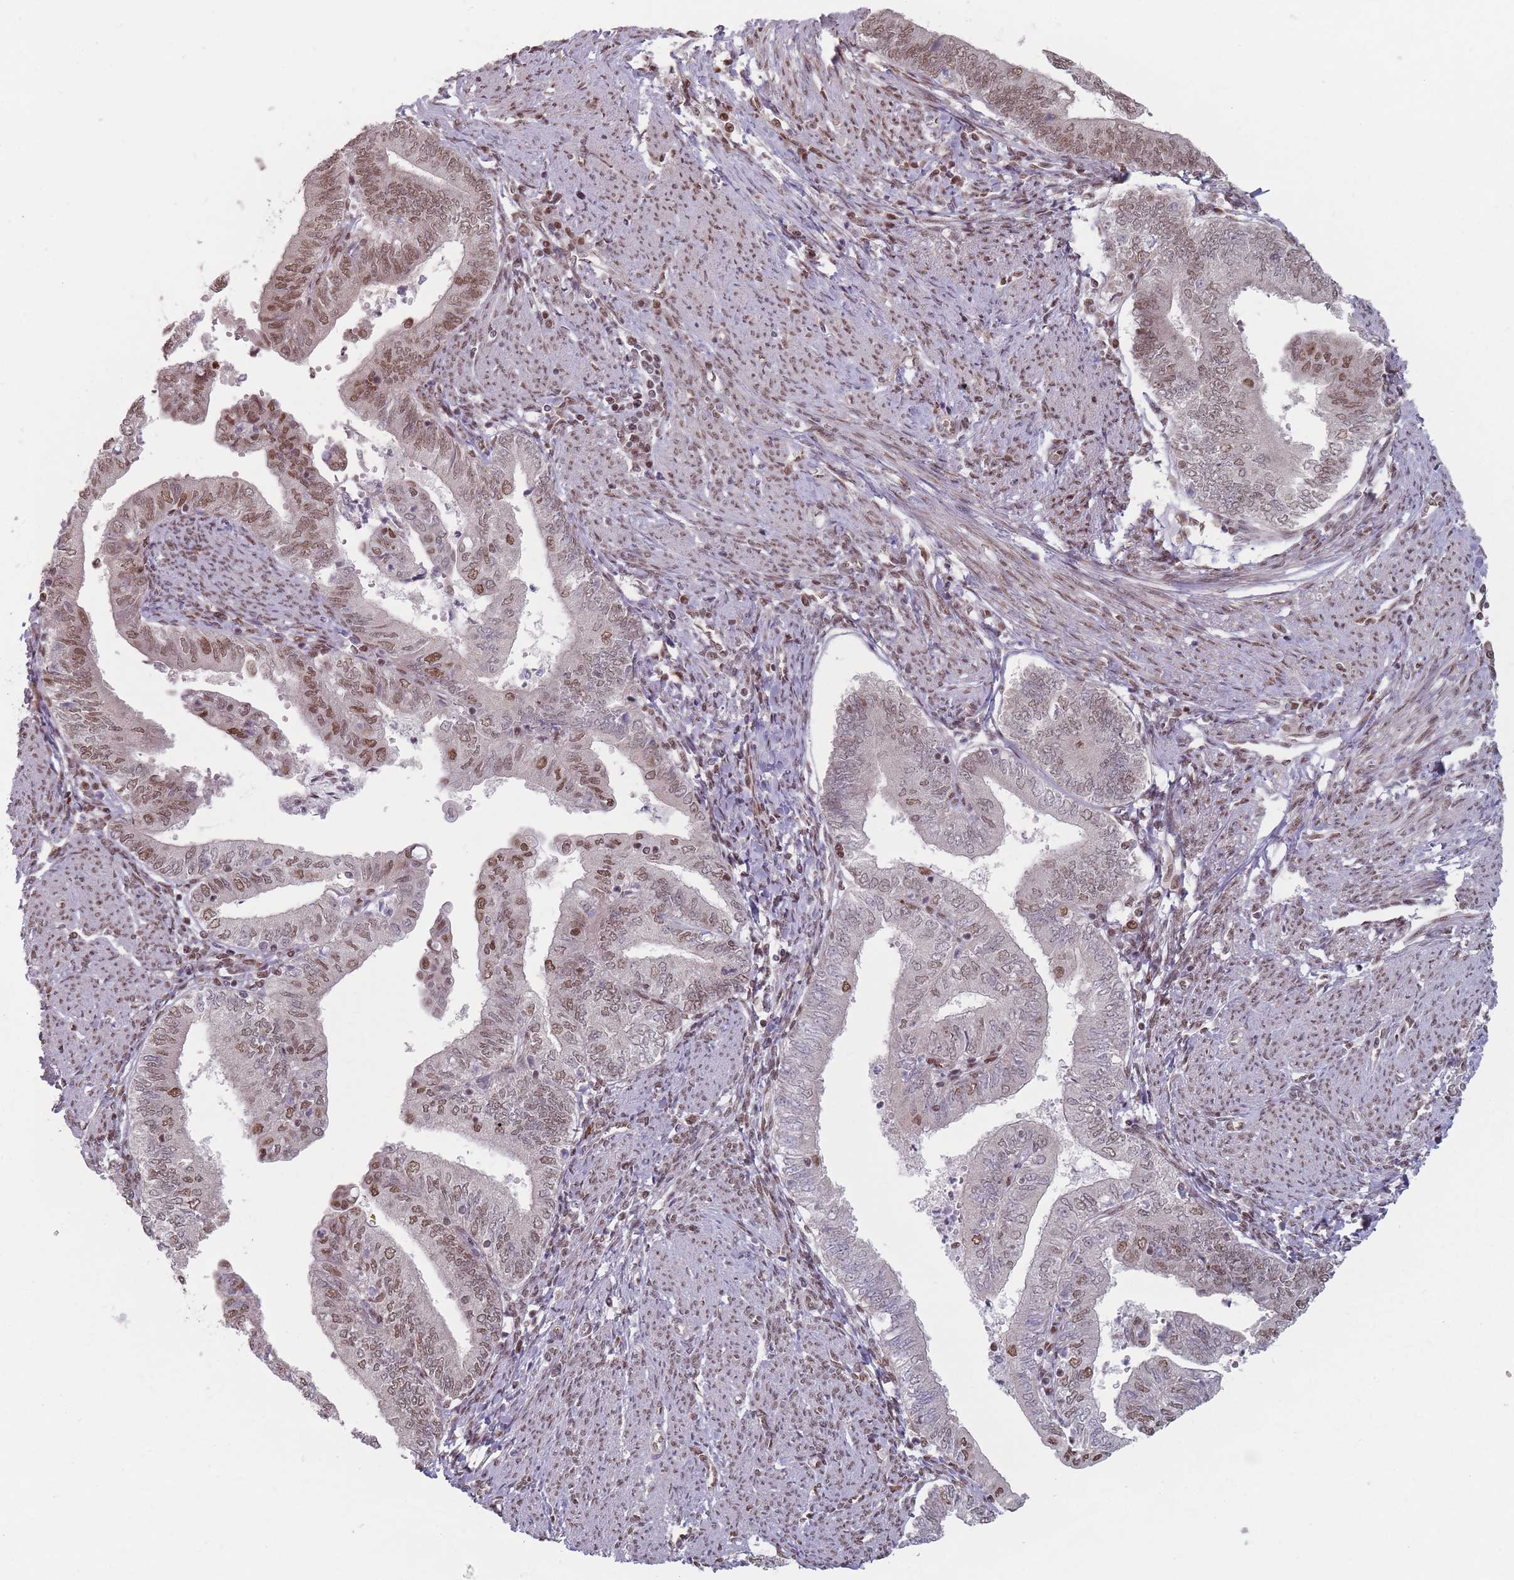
{"staining": {"intensity": "moderate", "quantity": ">75%", "location": "nuclear"}, "tissue": "endometrial cancer", "cell_type": "Tumor cells", "image_type": "cancer", "snomed": [{"axis": "morphology", "description": "Adenocarcinoma, NOS"}, {"axis": "topography", "description": "Endometrium"}], "caption": "Immunohistochemical staining of human endometrial cancer (adenocarcinoma) reveals medium levels of moderate nuclear protein expression in about >75% of tumor cells. (DAB IHC, brown staining for protein, blue staining for nuclei).", "gene": "SH3BGRL2", "patient": {"sex": "female", "age": 66}}